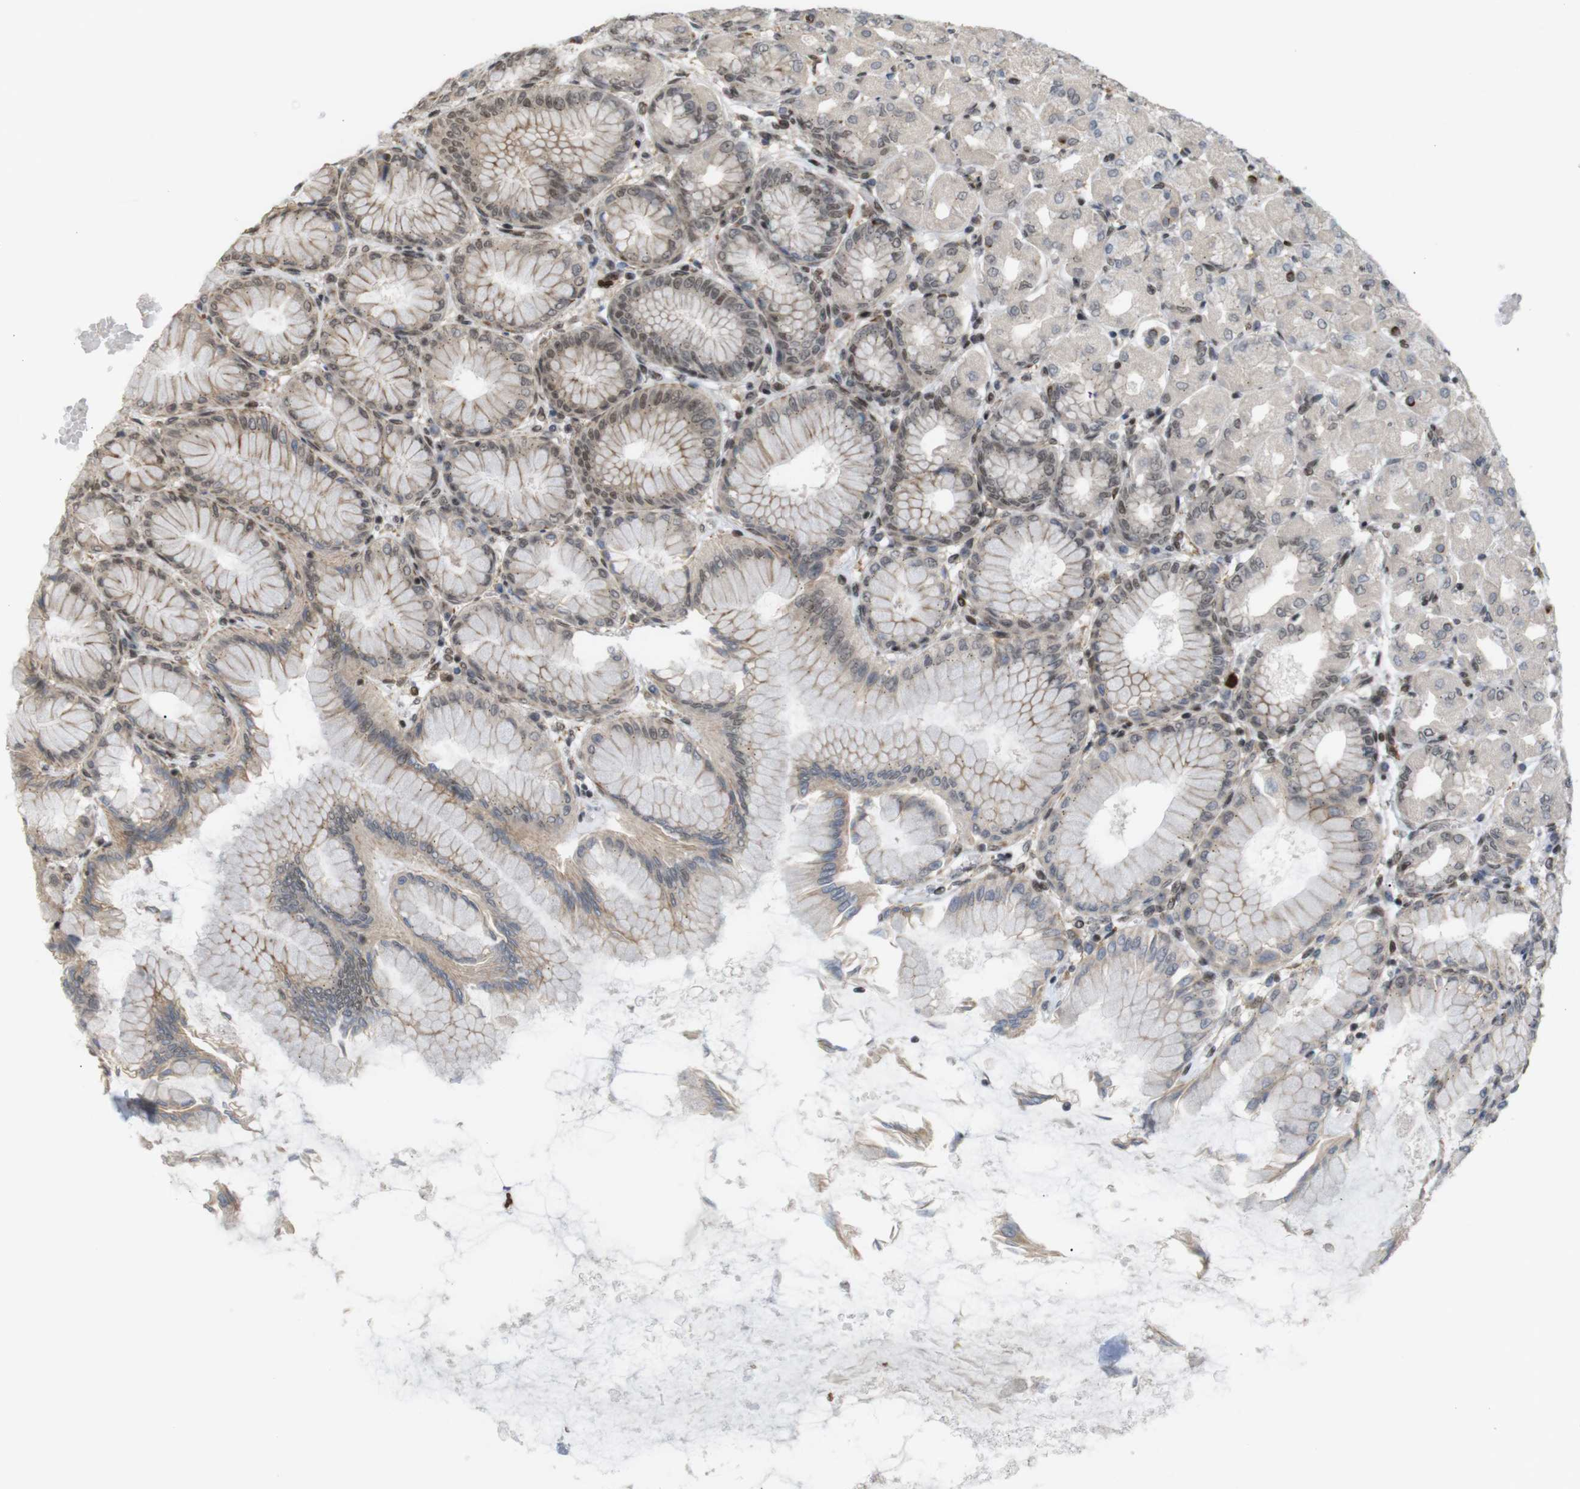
{"staining": {"intensity": "moderate", "quantity": ">75%", "location": "cytoplasmic/membranous,nuclear"}, "tissue": "stomach", "cell_type": "Glandular cells", "image_type": "normal", "snomed": [{"axis": "morphology", "description": "Normal tissue, NOS"}, {"axis": "topography", "description": "Stomach, upper"}], "caption": "A medium amount of moderate cytoplasmic/membranous,nuclear expression is identified in approximately >75% of glandular cells in benign stomach.", "gene": "SP2", "patient": {"sex": "female", "age": 56}}